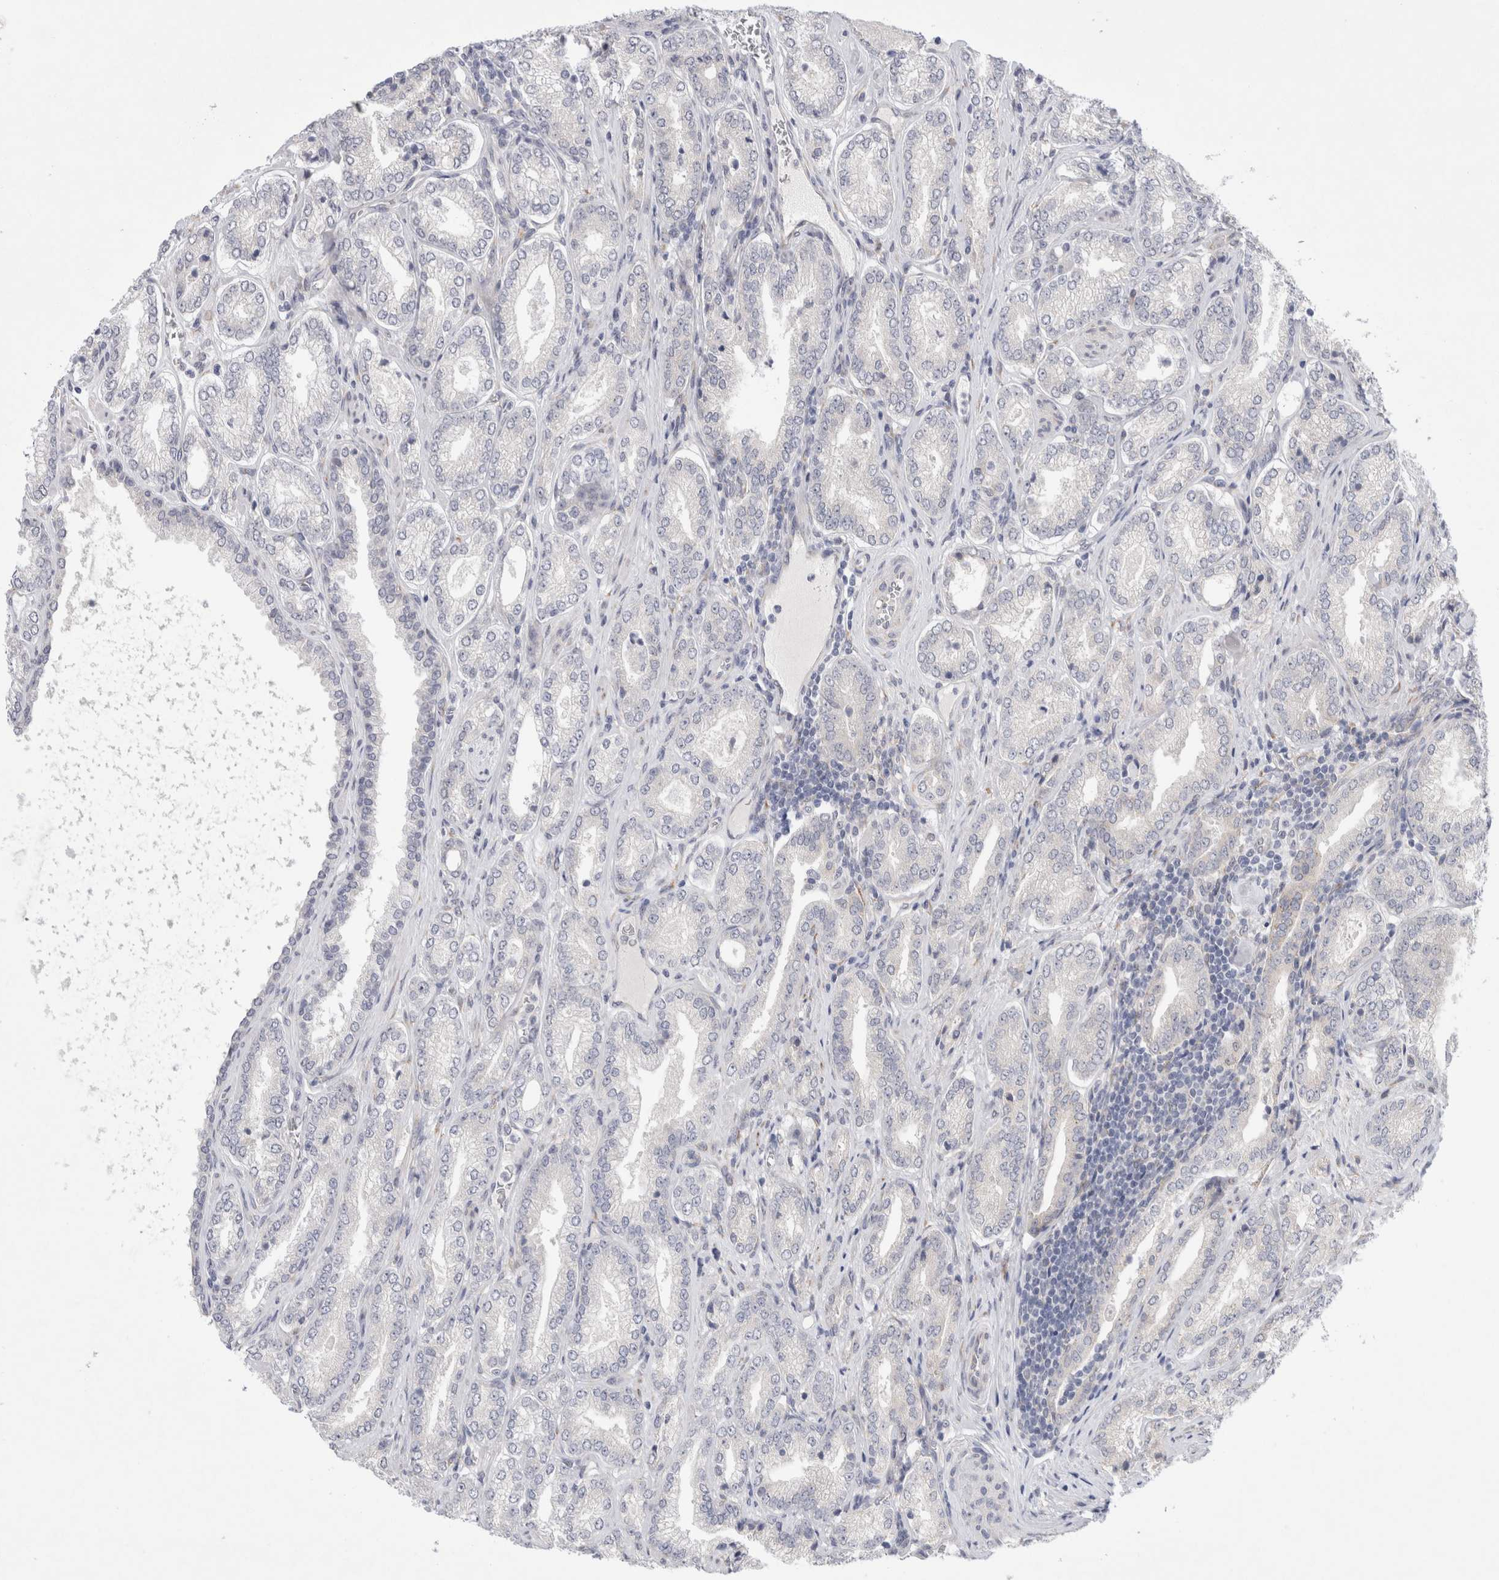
{"staining": {"intensity": "negative", "quantity": "none", "location": "none"}, "tissue": "prostate cancer", "cell_type": "Tumor cells", "image_type": "cancer", "snomed": [{"axis": "morphology", "description": "Adenocarcinoma, Low grade"}, {"axis": "topography", "description": "Prostate"}], "caption": "This image is of prostate cancer (low-grade adenocarcinoma) stained with IHC to label a protein in brown with the nuclei are counter-stained blue. There is no positivity in tumor cells.", "gene": "TRMT1L", "patient": {"sex": "male", "age": 62}}